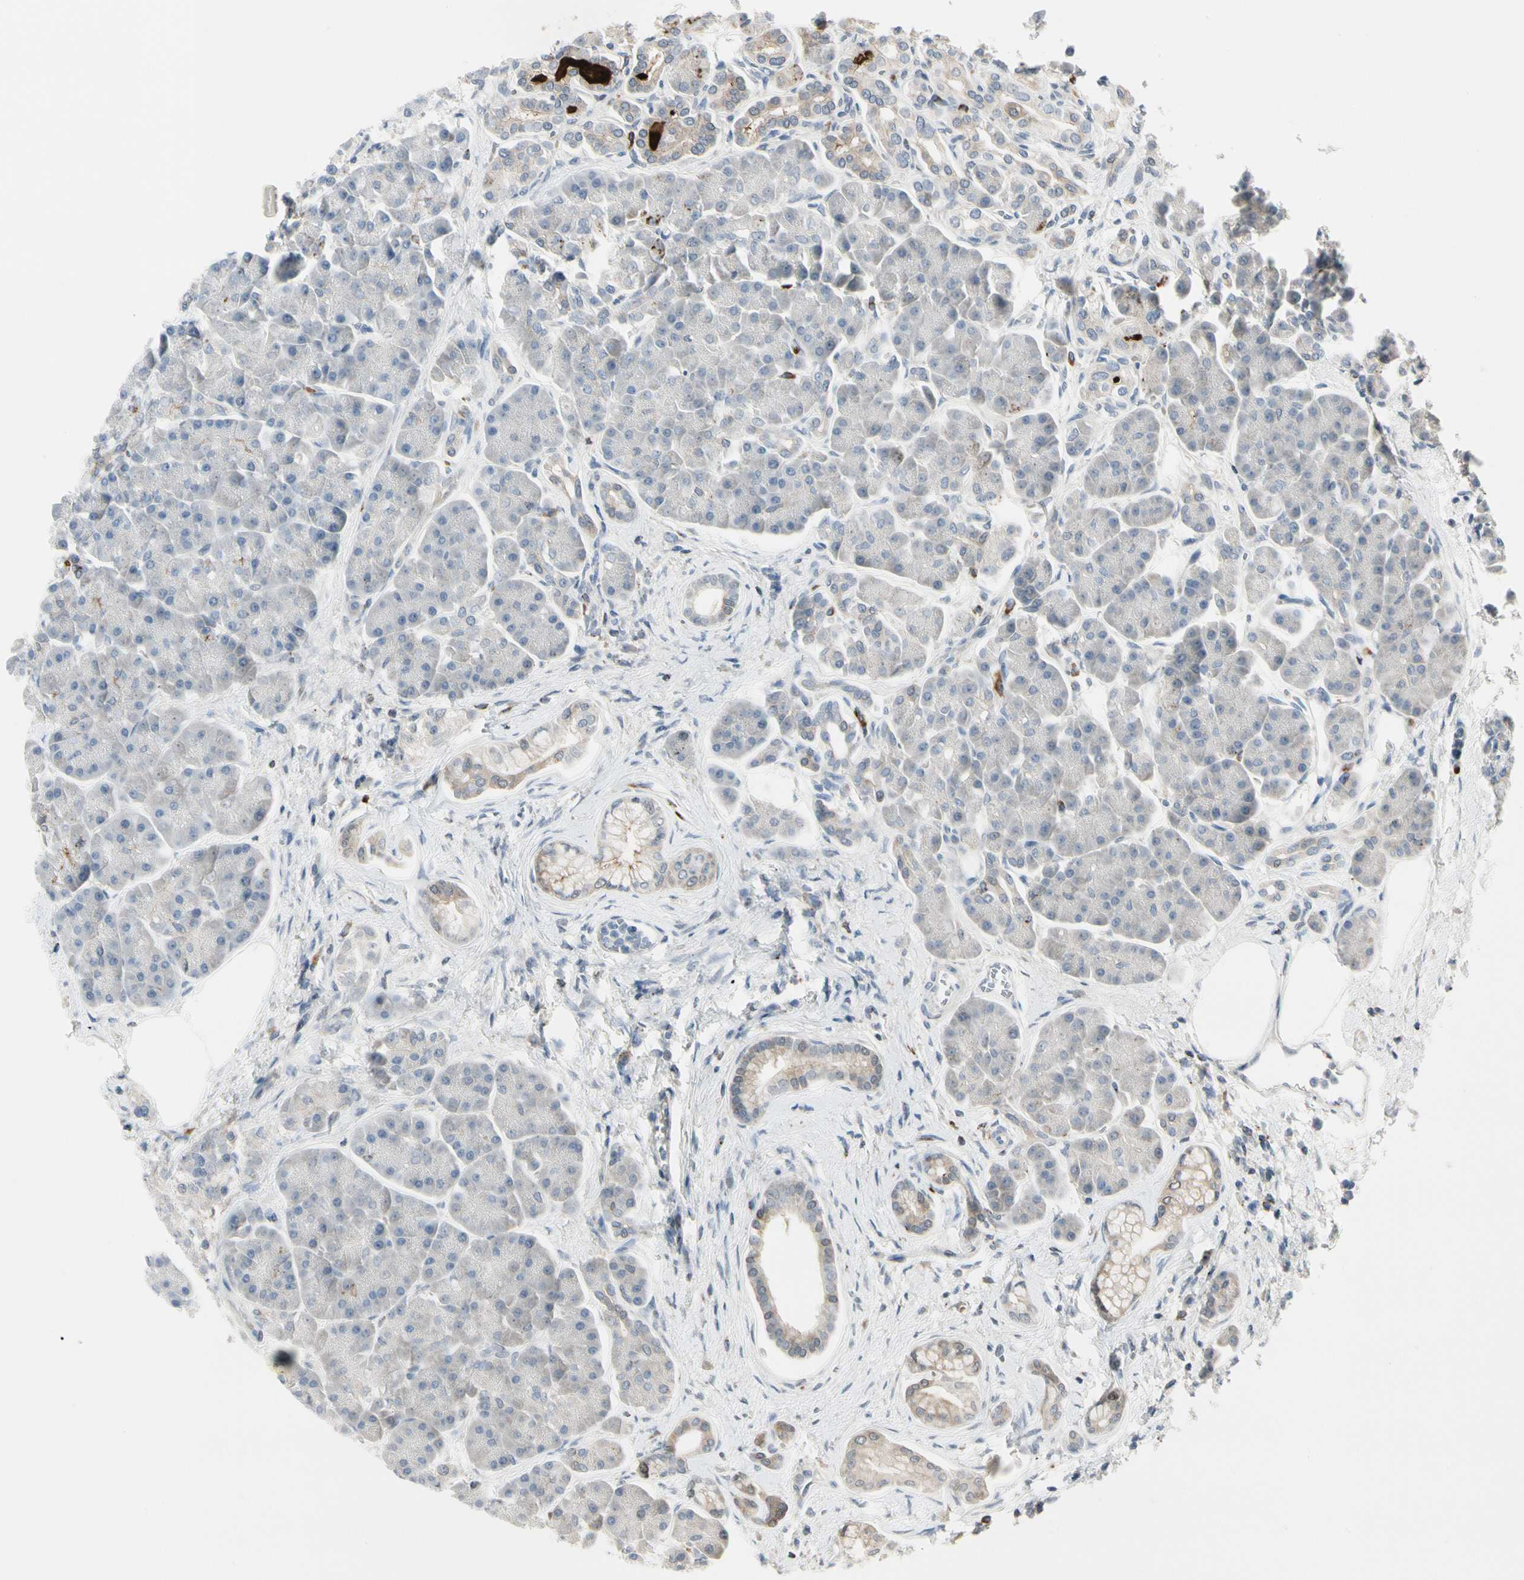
{"staining": {"intensity": "negative", "quantity": "none", "location": "none"}, "tissue": "pancreas", "cell_type": "Exocrine glandular cells", "image_type": "normal", "snomed": [{"axis": "morphology", "description": "Normal tissue, NOS"}, {"axis": "topography", "description": "Pancreas"}], "caption": "An image of human pancreas is negative for staining in exocrine glandular cells. (DAB (3,3'-diaminobenzidine) IHC visualized using brightfield microscopy, high magnification).", "gene": "EVC", "patient": {"sex": "female", "age": 70}}